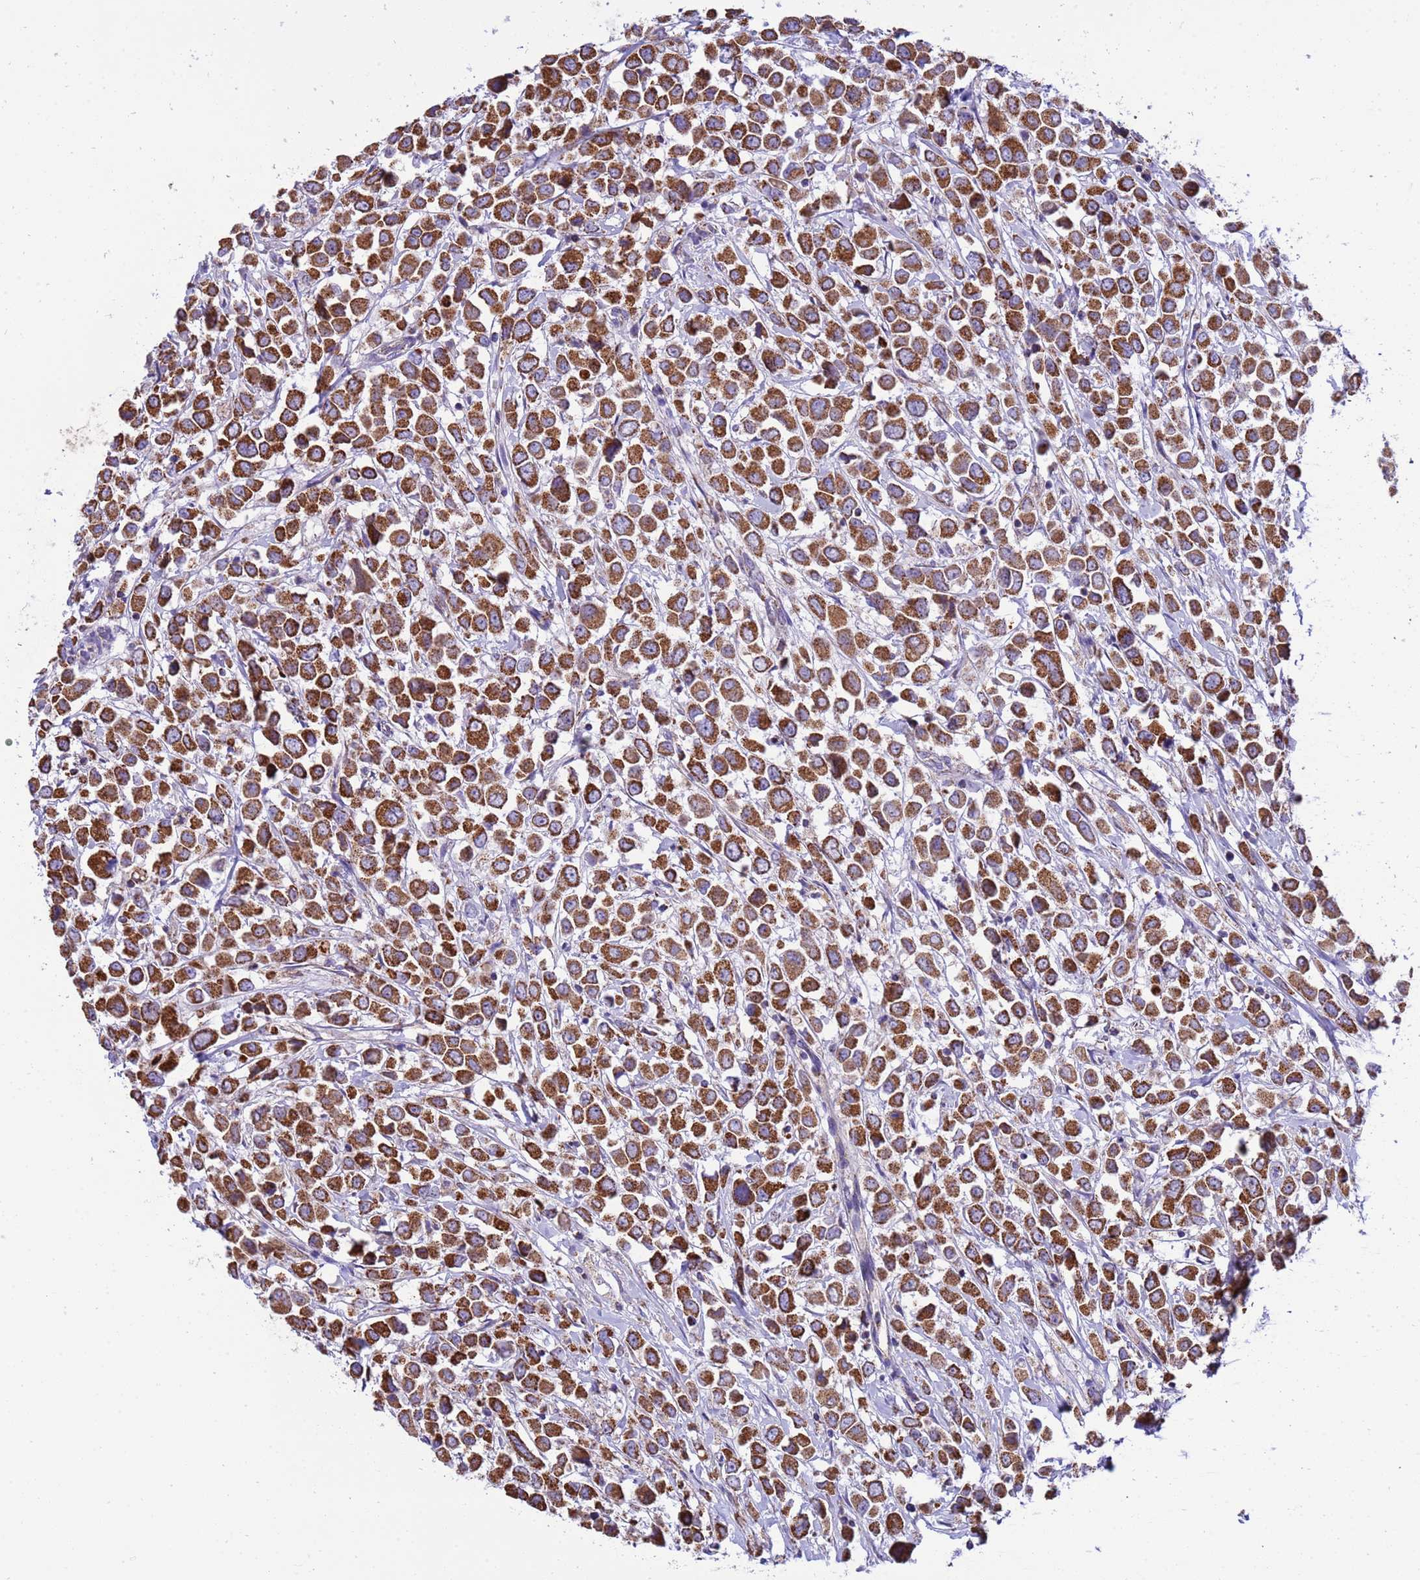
{"staining": {"intensity": "strong", "quantity": ">75%", "location": "cytoplasmic/membranous"}, "tissue": "breast cancer", "cell_type": "Tumor cells", "image_type": "cancer", "snomed": [{"axis": "morphology", "description": "Duct carcinoma"}, {"axis": "topography", "description": "Breast"}], "caption": "This image displays breast infiltrating ductal carcinoma stained with IHC to label a protein in brown. The cytoplasmic/membranous of tumor cells show strong positivity for the protein. Nuclei are counter-stained blue.", "gene": "RNF165", "patient": {"sex": "female", "age": 61}}